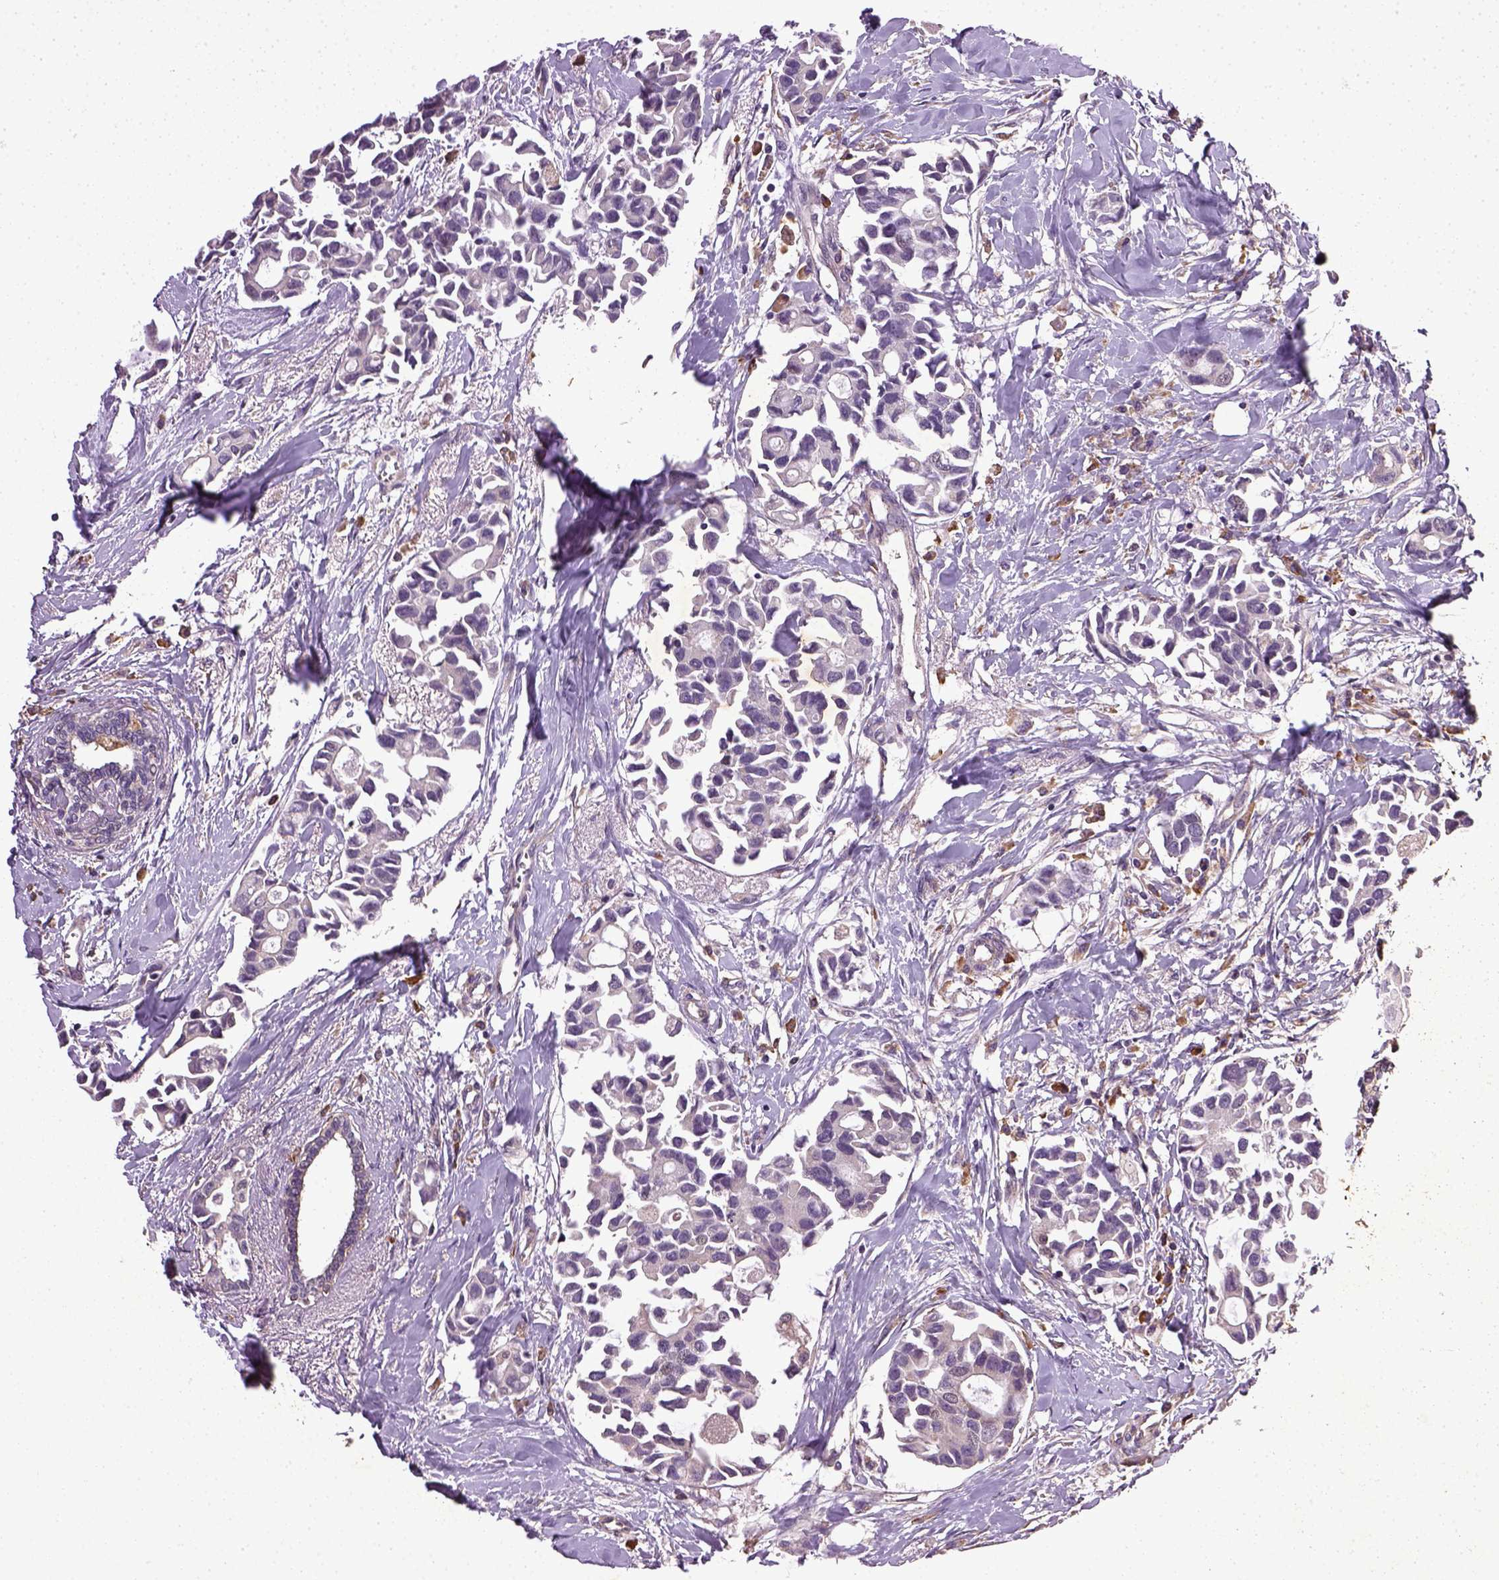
{"staining": {"intensity": "negative", "quantity": "none", "location": "none"}, "tissue": "breast cancer", "cell_type": "Tumor cells", "image_type": "cancer", "snomed": [{"axis": "morphology", "description": "Duct carcinoma"}, {"axis": "topography", "description": "Breast"}], "caption": "Human infiltrating ductal carcinoma (breast) stained for a protein using immunohistochemistry displays no positivity in tumor cells.", "gene": "TPRG1", "patient": {"sex": "female", "age": 83}}